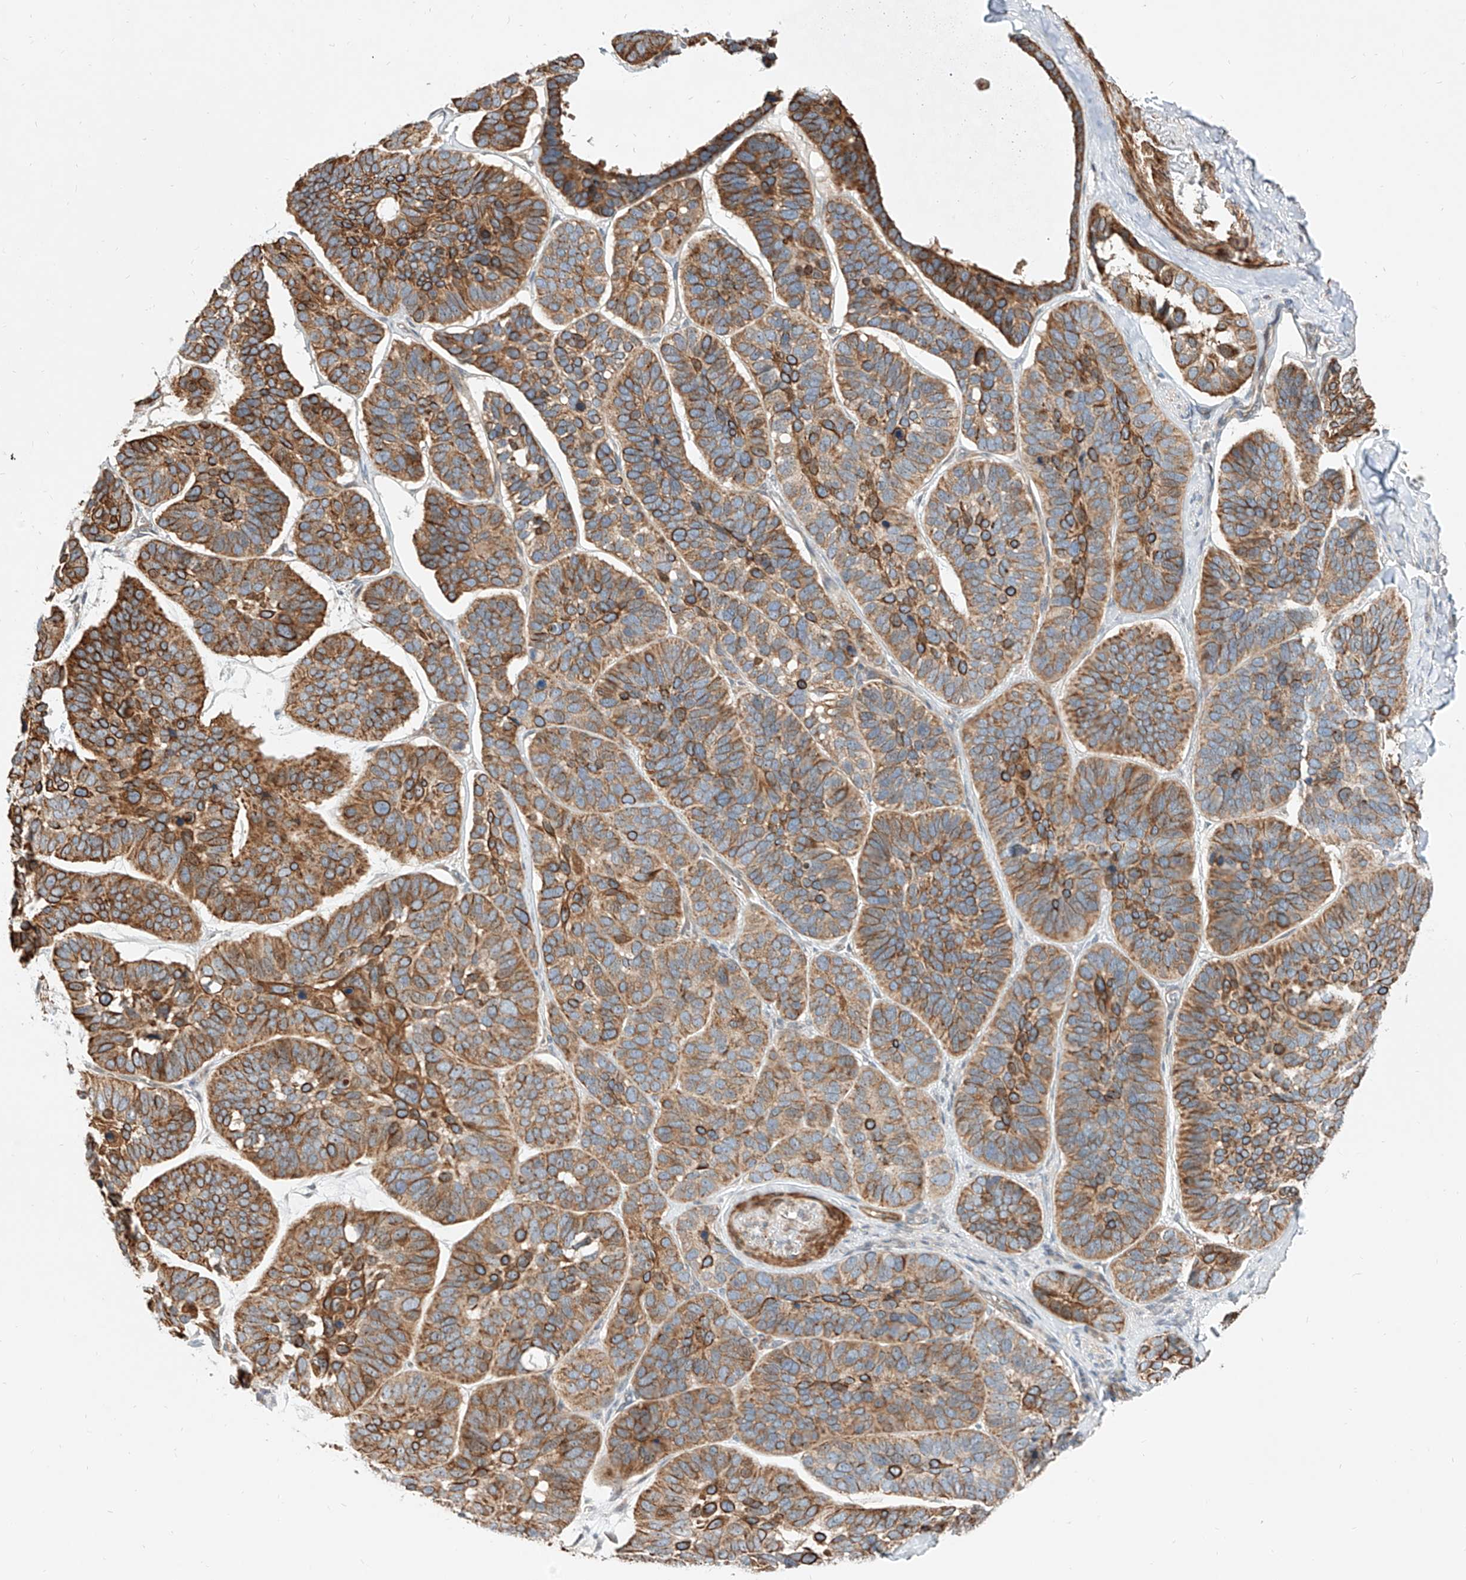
{"staining": {"intensity": "strong", "quantity": ">75%", "location": "cytoplasmic/membranous"}, "tissue": "skin cancer", "cell_type": "Tumor cells", "image_type": "cancer", "snomed": [{"axis": "morphology", "description": "Basal cell carcinoma"}, {"axis": "topography", "description": "Skin"}], "caption": "IHC micrograph of neoplastic tissue: skin basal cell carcinoma stained using IHC exhibits high levels of strong protein expression localized specifically in the cytoplasmic/membranous of tumor cells, appearing as a cytoplasmic/membranous brown color.", "gene": "CPAMD8", "patient": {"sex": "male", "age": 62}}